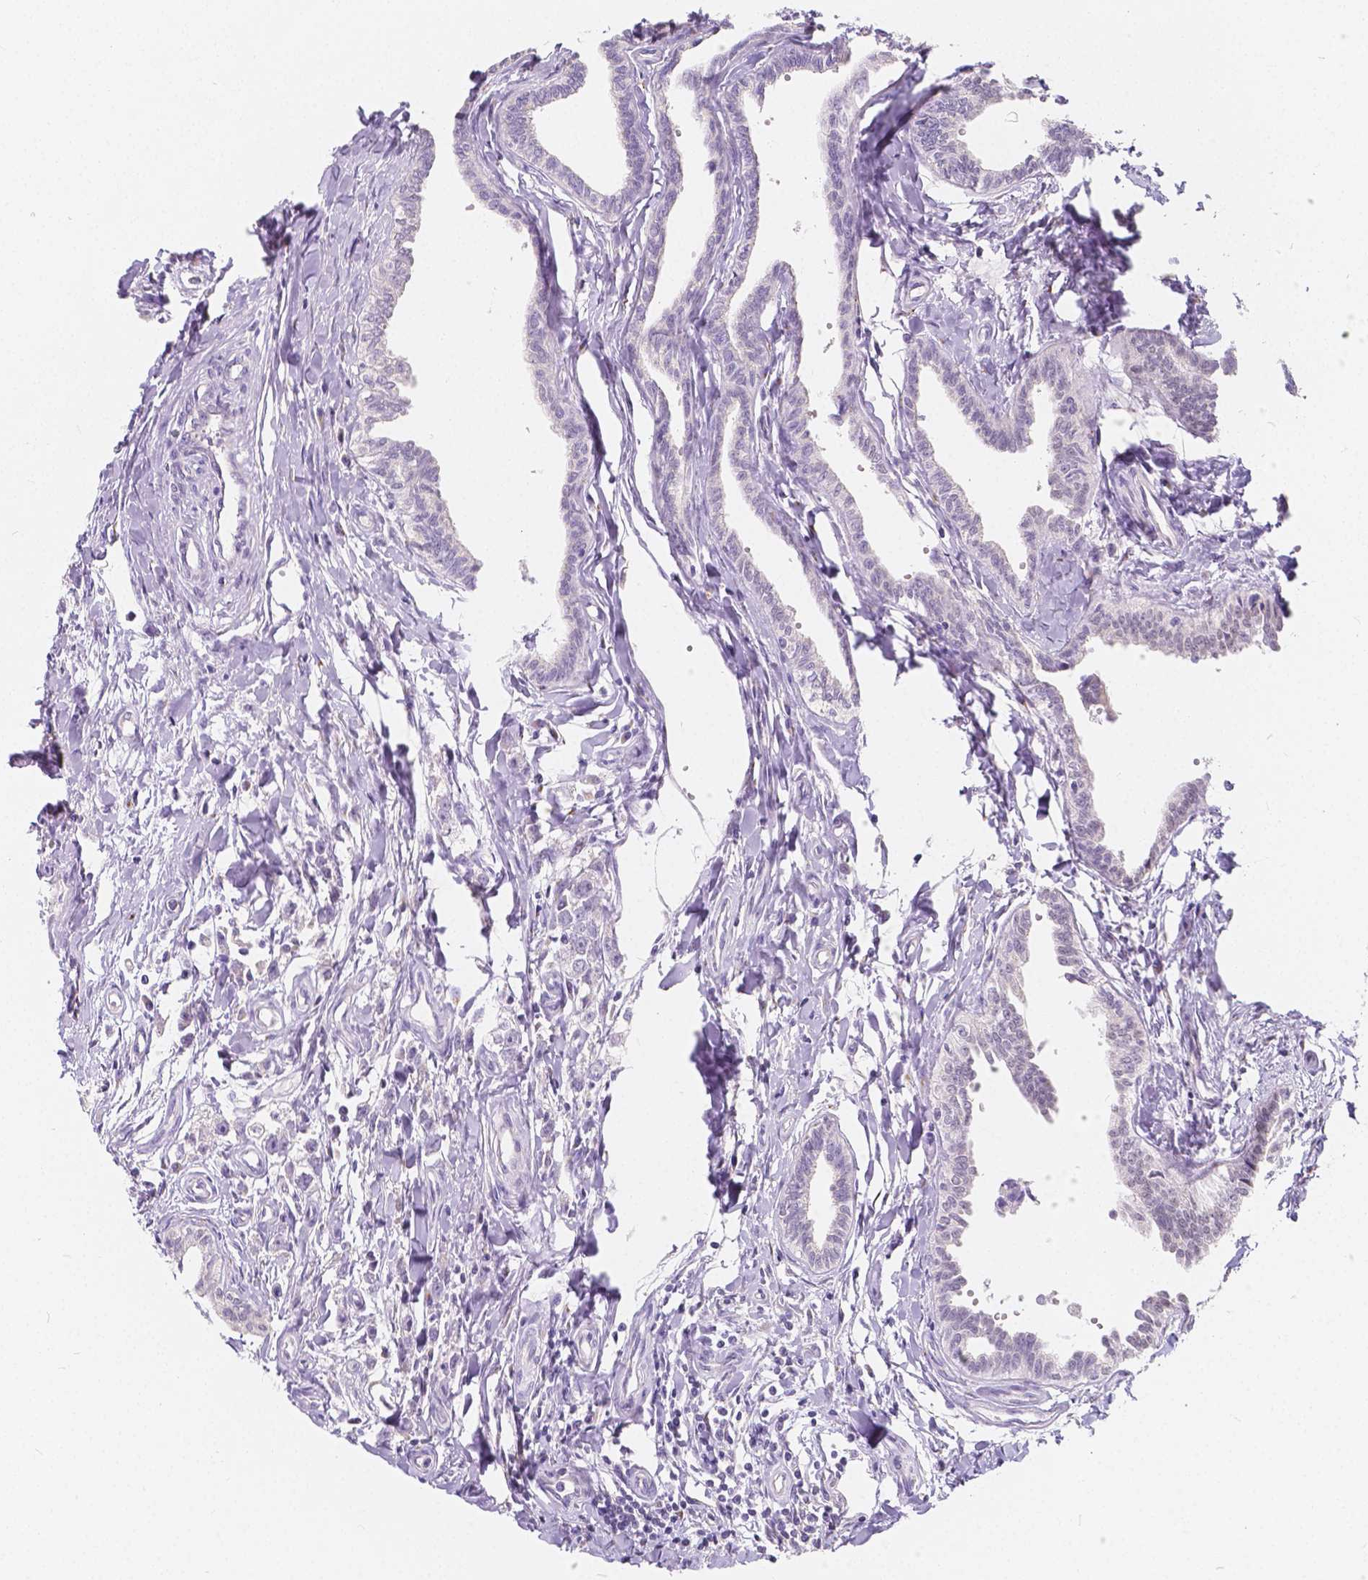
{"staining": {"intensity": "negative", "quantity": "none", "location": "none"}, "tissue": "testis cancer", "cell_type": "Tumor cells", "image_type": "cancer", "snomed": [{"axis": "morphology", "description": "Carcinoma, Embryonal, NOS"}, {"axis": "morphology", "description": "Teratoma, malignant, NOS"}, {"axis": "topography", "description": "Testis"}], "caption": "A photomicrograph of human malignant teratoma (testis) is negative for staining in tumor cells.", "gene": "RNF186", "patient": {"sex": "male", "age": 24}}